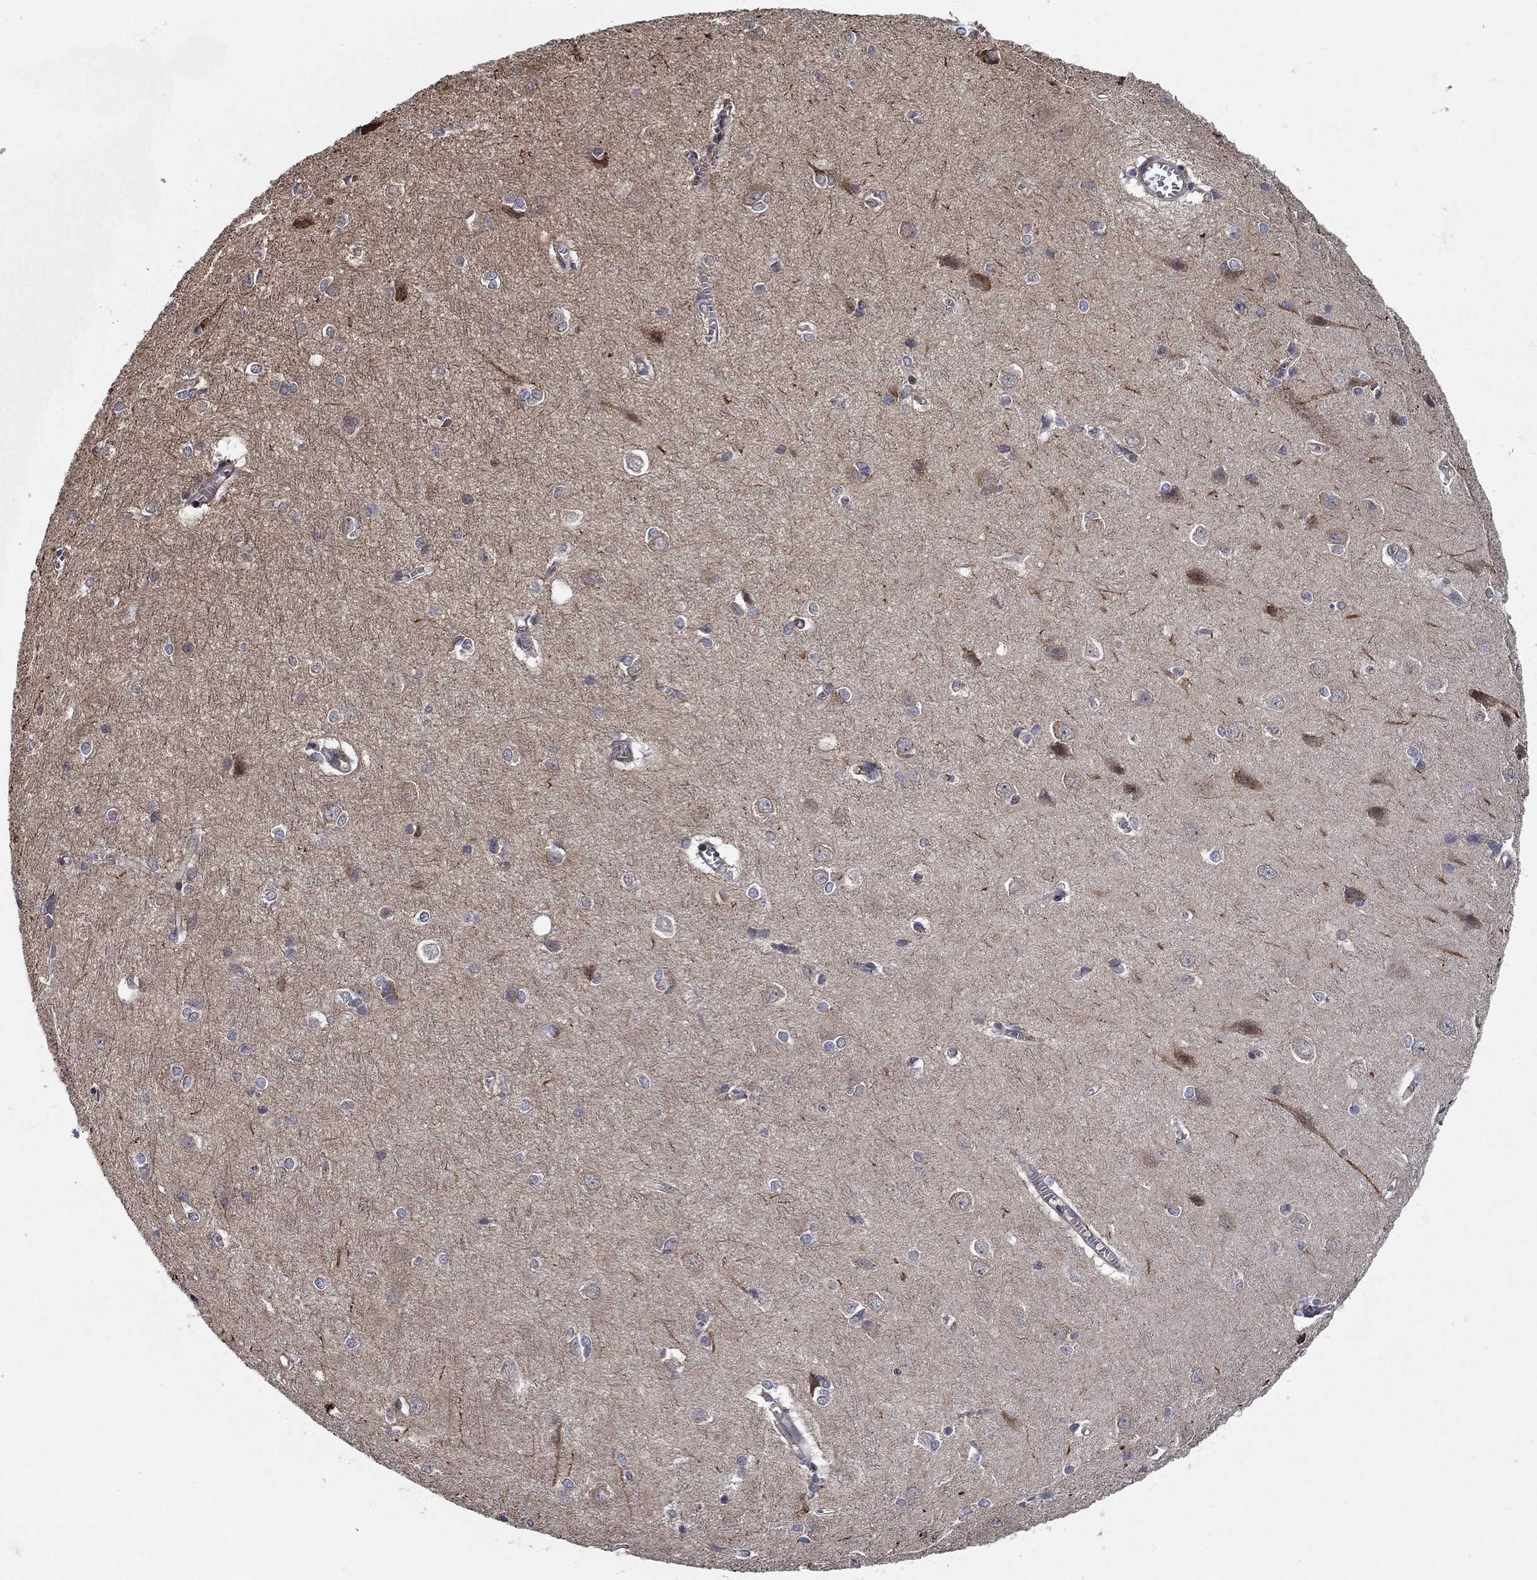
{"staining": {"intensity": "negative", "quantity": "none", "location": "none"}, "tissue": "cerebral cortex", "cell_type": "Endothelial cells", "image_type": "normal", "snomed": [{"axis": "morphology", "description": "Normal tissue, NOS"}, {"axis": "topography", "description": "Cerebral cortex"}], "caption": "Image shows no protein positivity in endothelial cells of unremarkable cerebral cortex. Nuclei are stained in blue.", "gene": "ZNF594", "patient": {"sex": "male", "age": 37}}